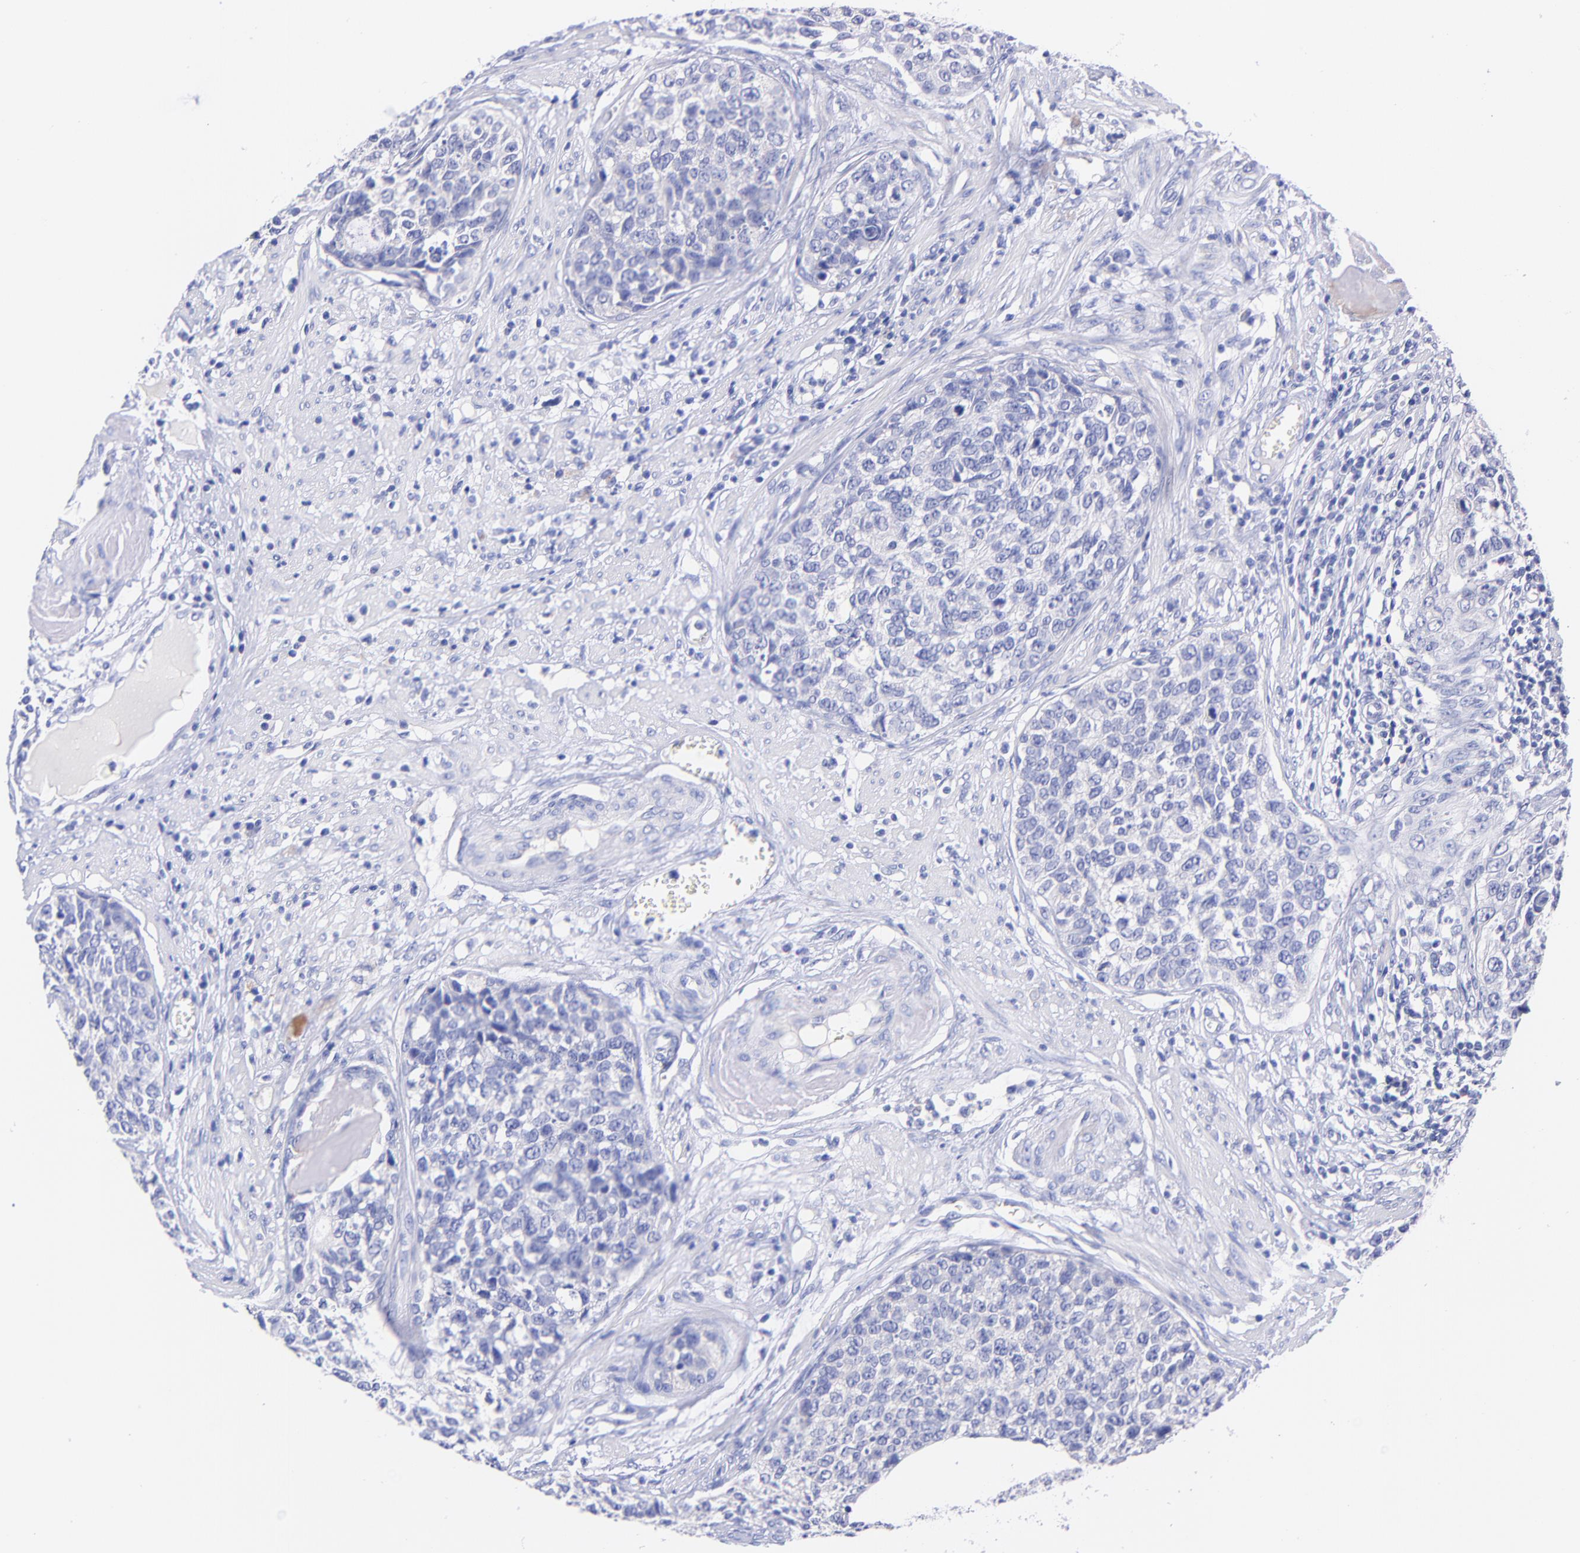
{"staining": {"intensity": "negative", "quantity": "none", "location": "none"}, "tissue": "urothelial cancer", "cell_type": "Tumor cells", "image_type": "cancer", "snomed": [{"axis": "morphology", "description": "Urothelial carcinoma, High grade"}, {"axis": "topography", "description": "Urinary bladder"}], "caption": "Tumor cells show no significant expression in urothelial cancer.", "gene": "GPHN", "patient": {"sex": "male", "age": 81}}